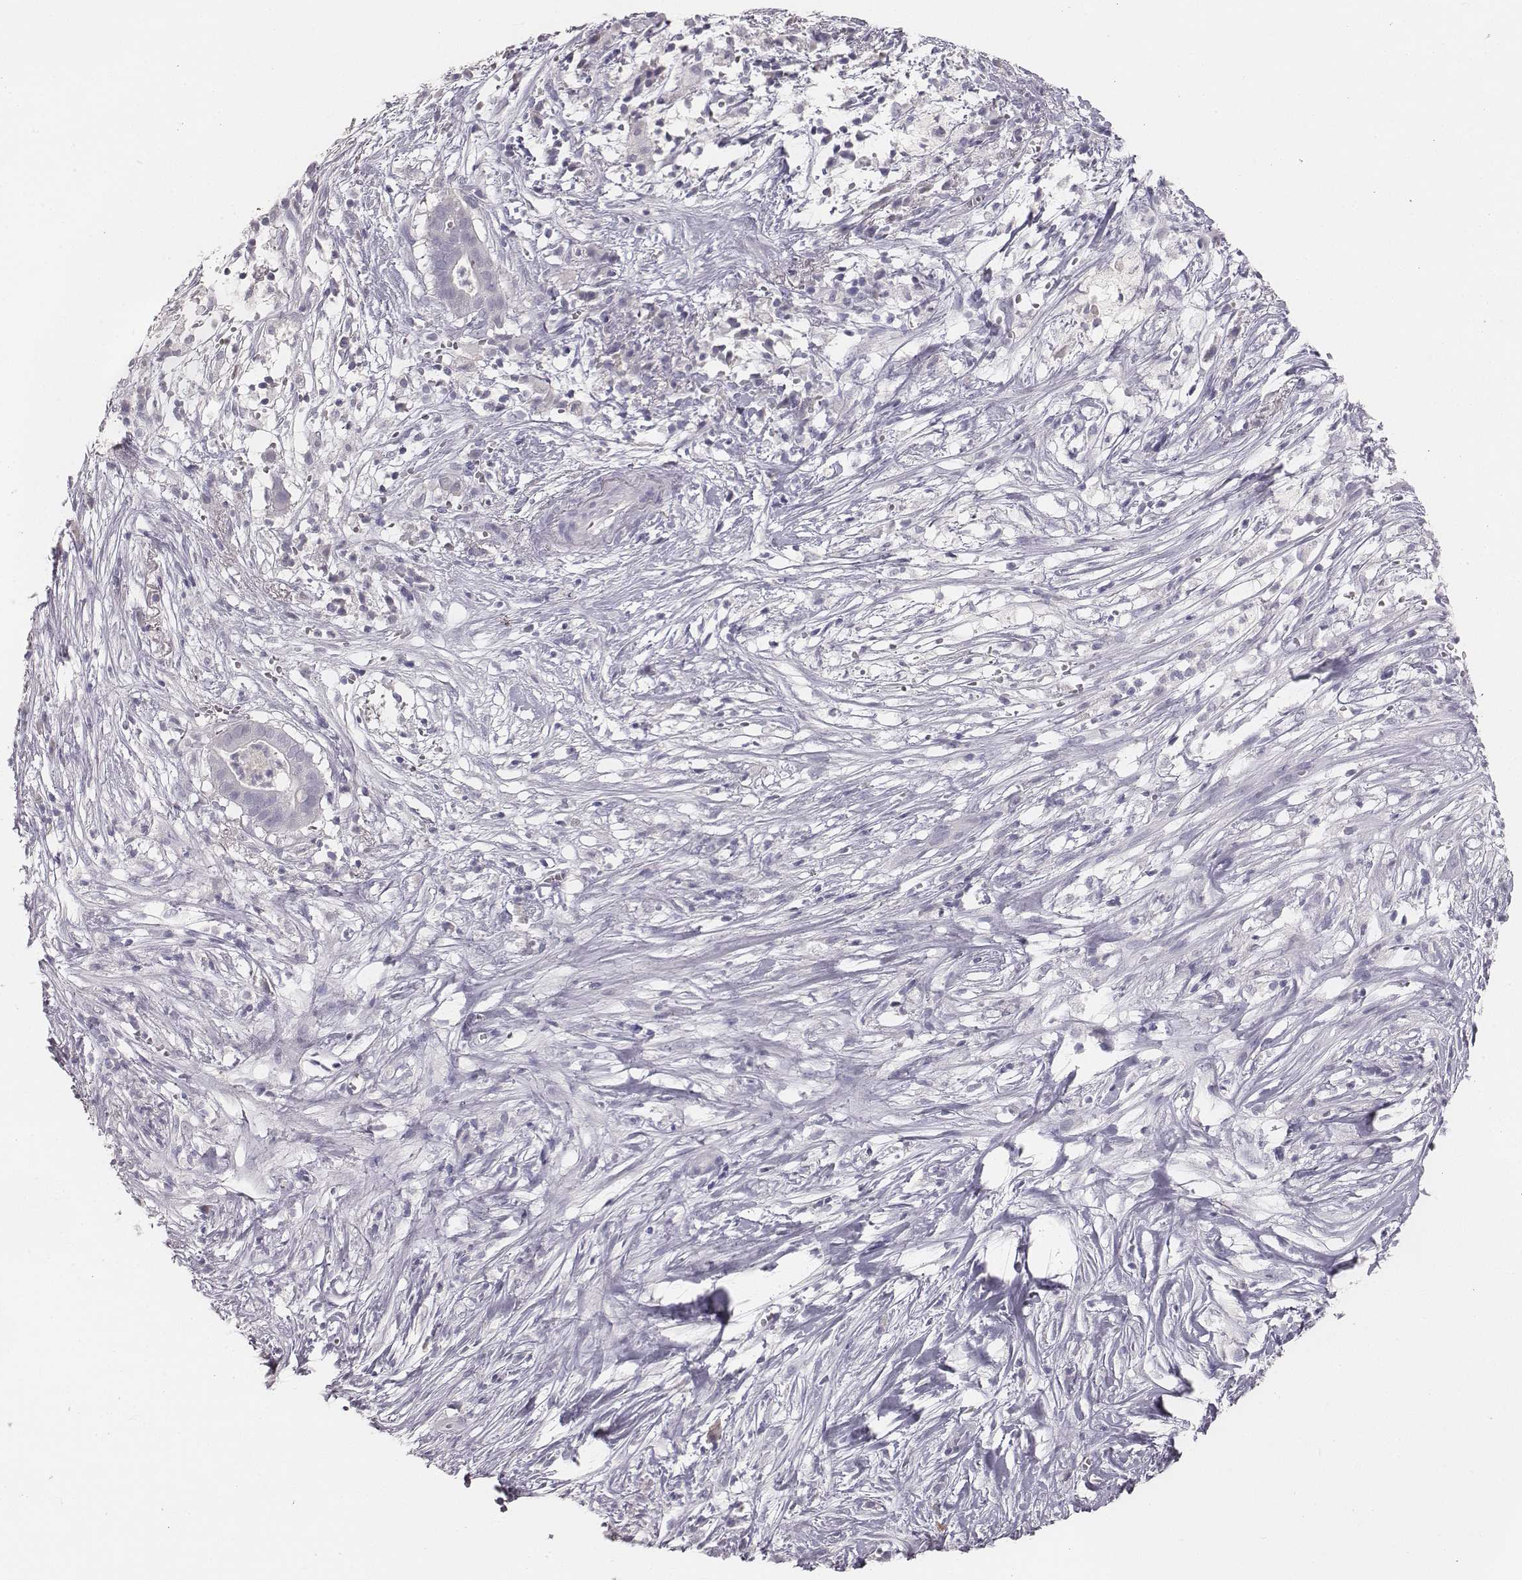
{"staining": {"intensity": "negative", "quantity": "none", "location": "none"}, "tissue": "pancreatic cancer", "cell_type": "Tumor cells", "image_type": "cancer", "snomed": [{"axis": "morphology", "description": "Adenocarcinoma, NOS"}, {"axis": "topography", "description": "Pancreas"}], "caption": "A photomicrograph of human pancreatic cancer is negative for staining in tumor cells. (DAB (3,3'-diaminobenzidine) immunohistochemistry, high magnification).", "gene": "MYH6", "patient": {"sex": "male", "age": 61}}